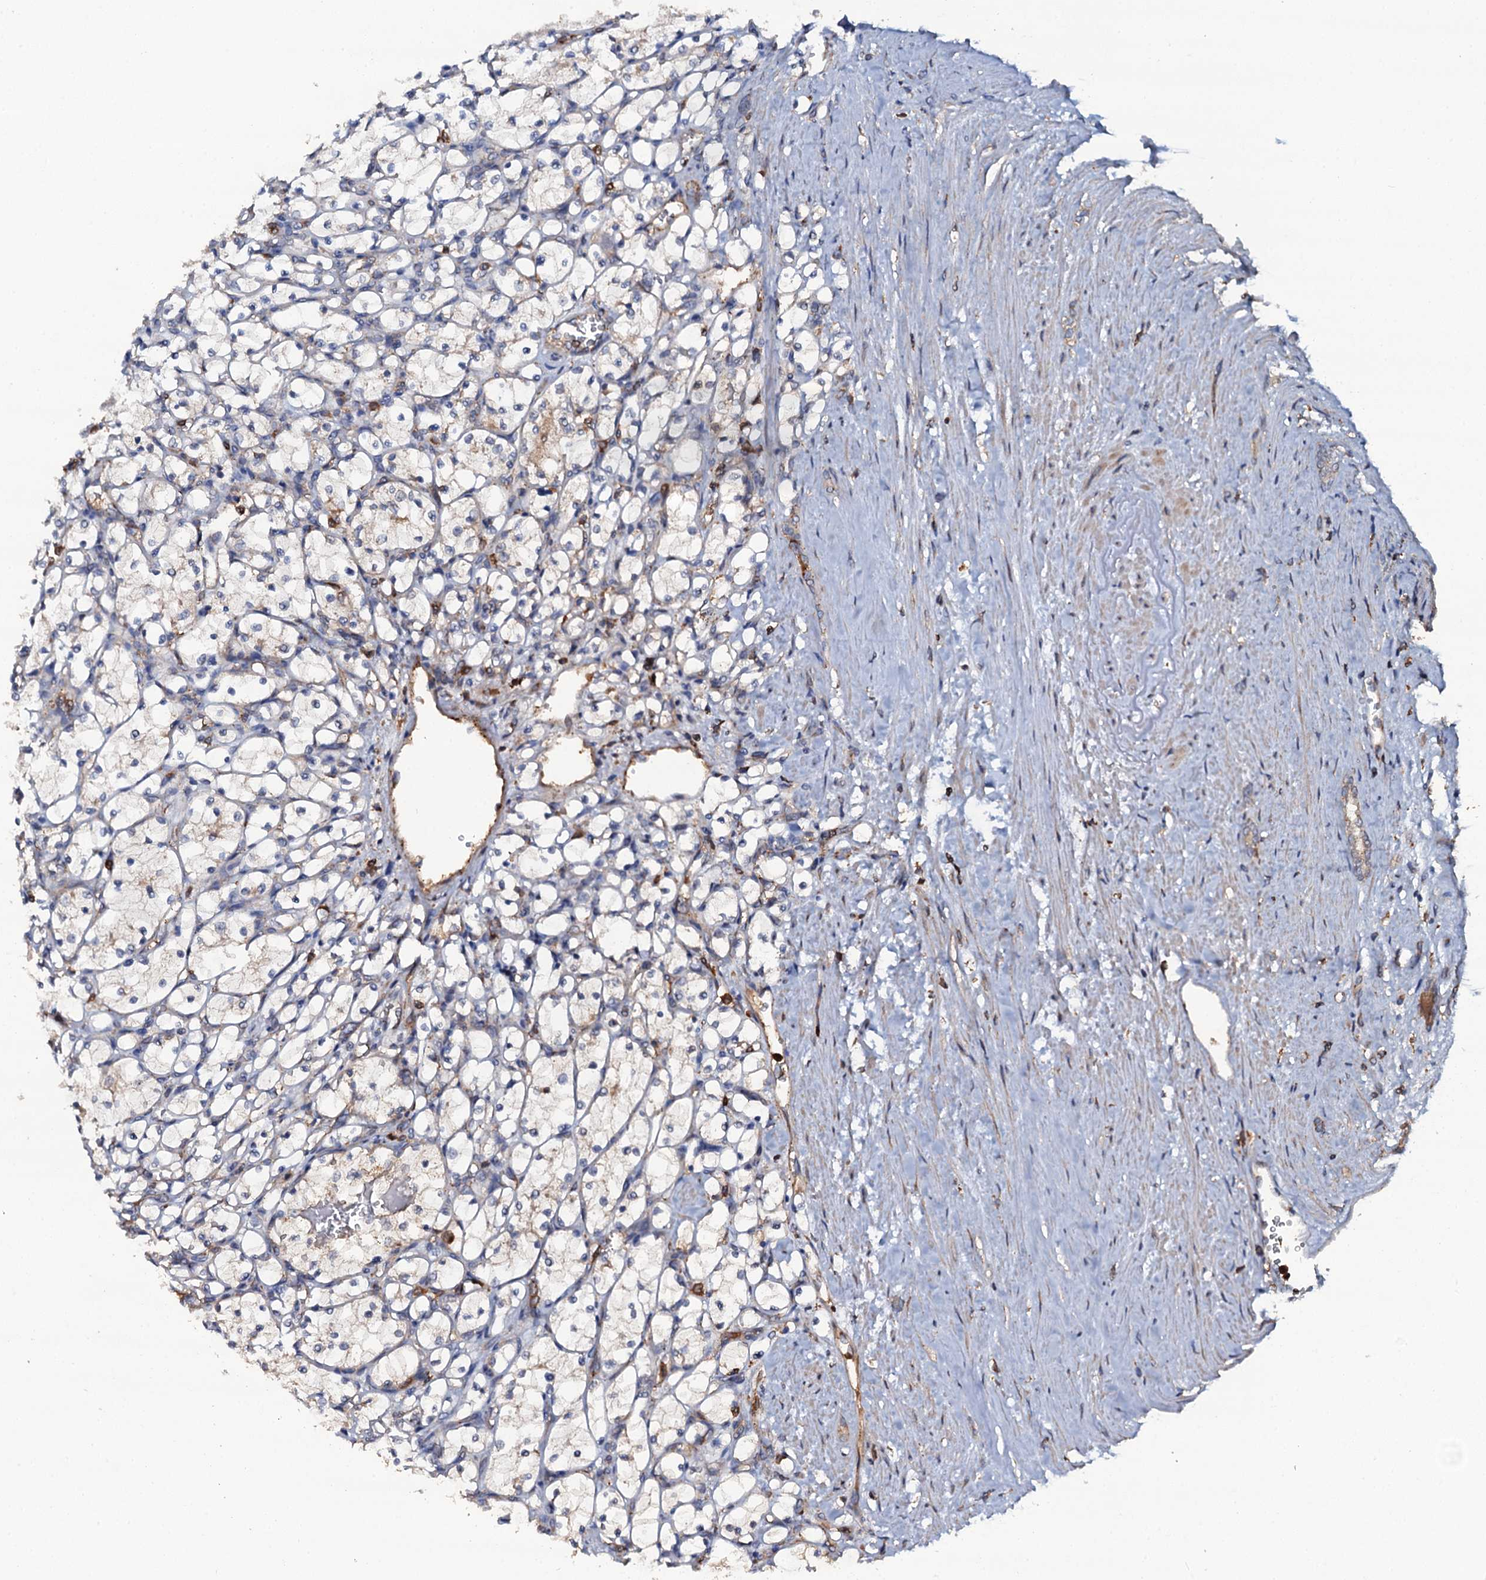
{"staining": {"intensity": "negative", "quantity": "none", "location": "none"}, "tissue": "renal cancer", "cell_type": "Tumor cells", "image_type": "cancer", "snomed": [{"axis": "morphology", "description": "Adenocarcinoma, NOS"}, {"axis": "topography", "description": "Kidney"}], "caption": "Immunohistochemistry (IHC) histopathology image of human renal cancer (adenocarcinoma) stained for a protein (brown), which displays no staining in tumor cells.", "gene": "GRK2", "patient": {"sex": "female", "age": 69}}